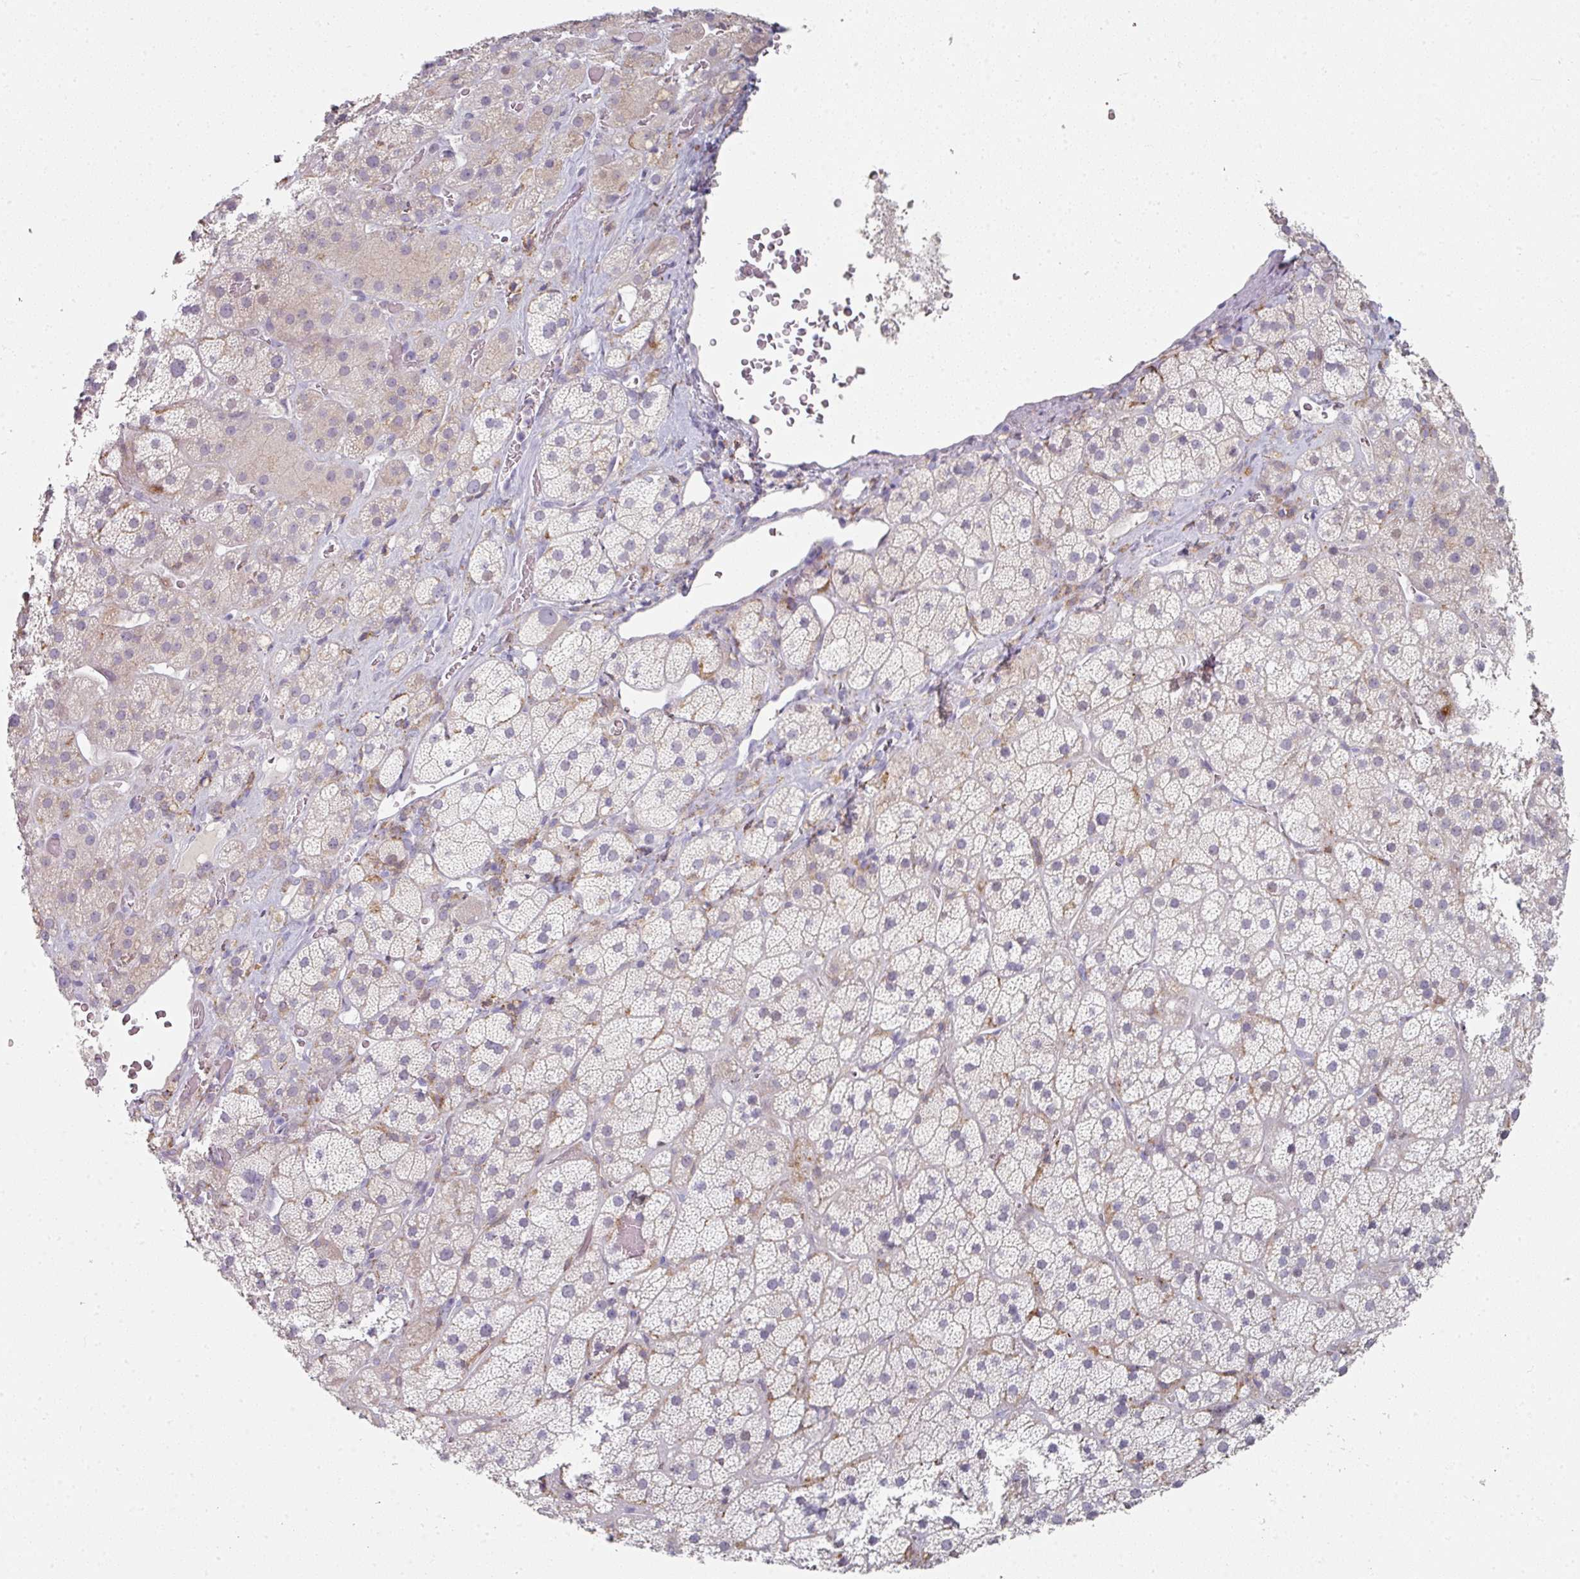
{"staining": {"intensity": "weak", "quantity": "<25%", "location": "cytoplasmic/membranous,nuclear"}, "tissue": "adrenal gland", "cell_type": "Glandular cells", "image_type": "normal", "snomed": [{"axis": "morphology", "description": "Normal tissue, NOS"}, {"axis": "topography", "description": "Adrenal gland"}], "caption": "This is an IHC image of unremarkable adrenal gland. There is no positivity in glandular cells.", "gene": "WSB2", "patient": {"sex": "male", "age": 57}}